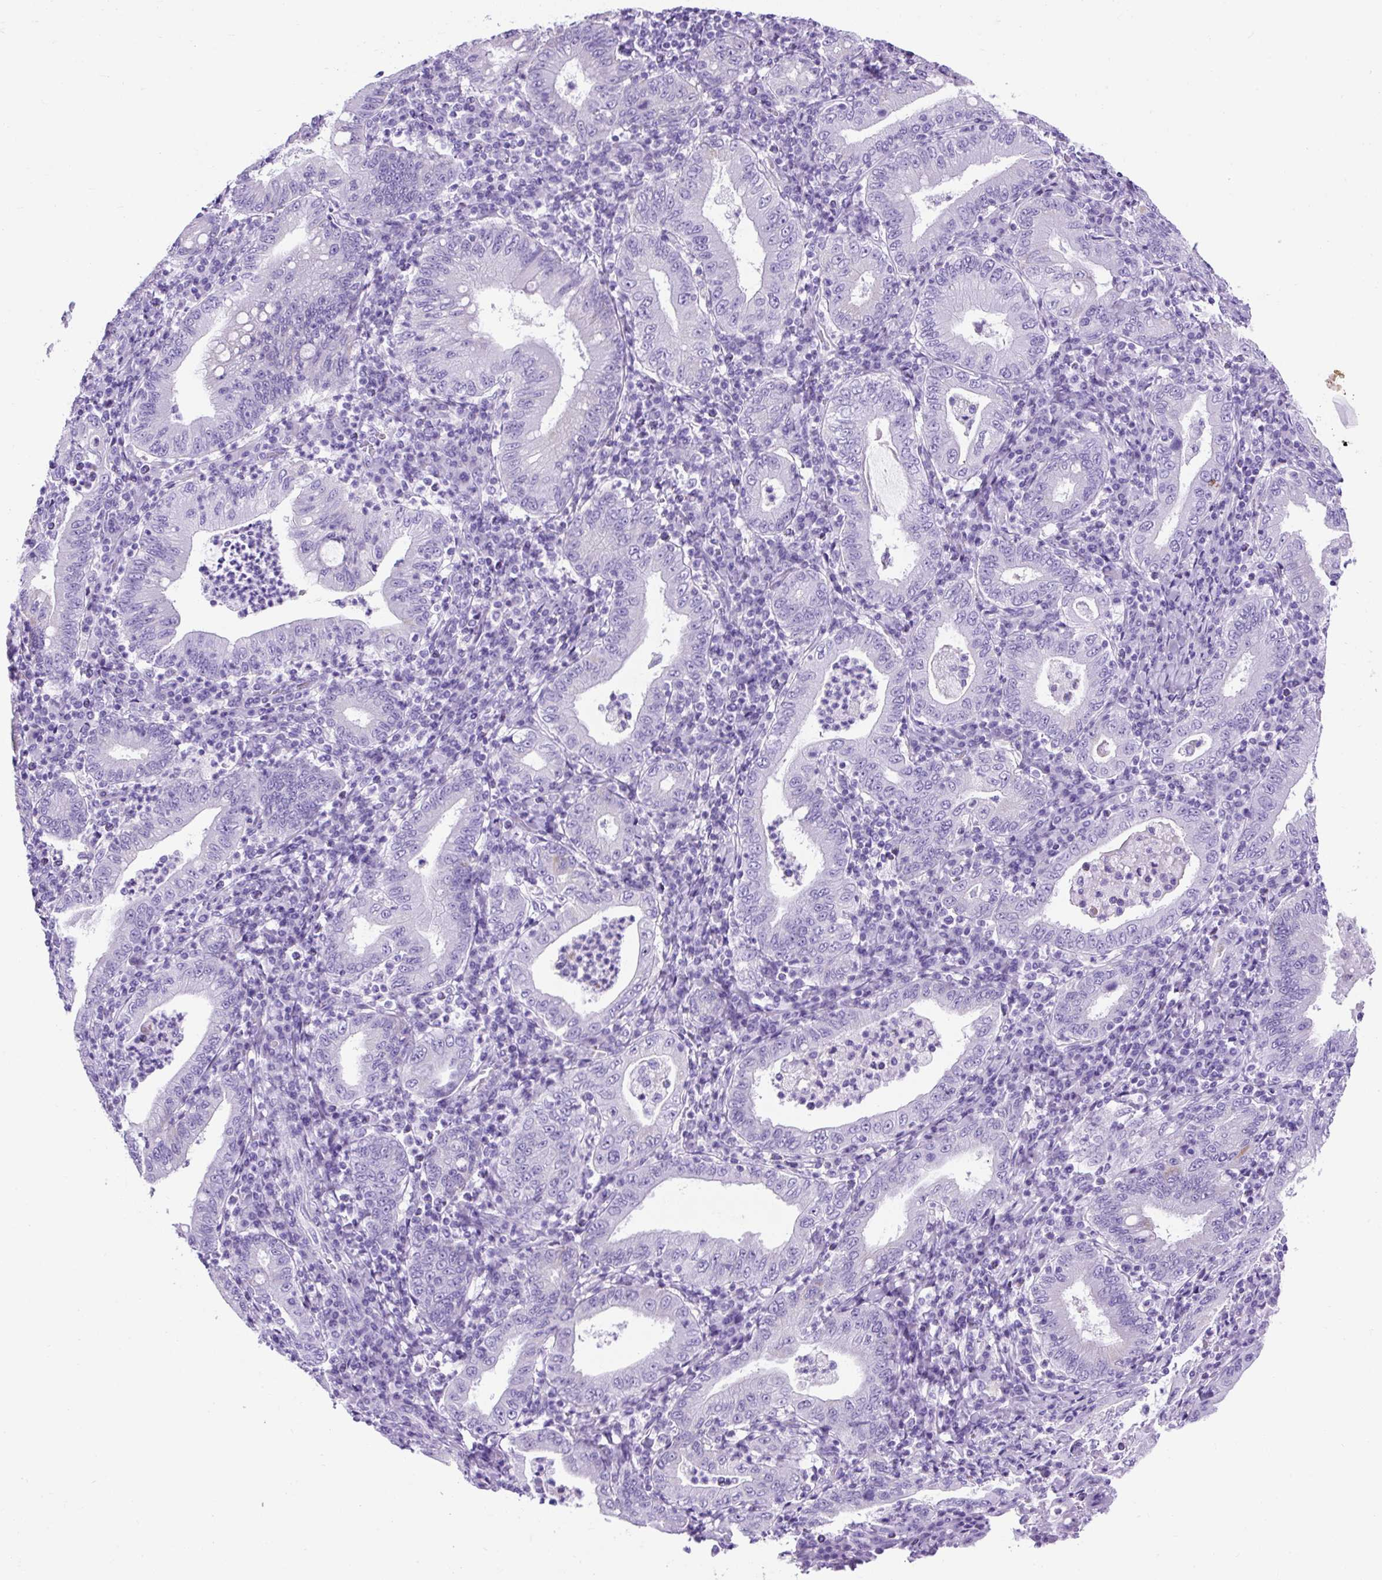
{"staining": {"intensity": "negative", "quantity": "none", "location": "none"}, "tissue": "stomach cancer", "cell_type": "Tumor cells", "image_type": "cancer", "snomed": [{"axis": "morphology", "description": "Normal tissue, NOS"}, {"axis": "morphology", "description": "Adenocarcinoma, NOS"}, {"axis": "topography", "description": "Esophagus"}, {"axis": "topography", "description": "Stomach, upper"}, {"axis": "topography", "description": "Peripheral nerve tissue"}], "caption": "Protein analysis of stomach cancer demonstrates no significant staining in tumor cells.", "gene": "KRT12", "patient": {"sex": "male", "age": 62}}